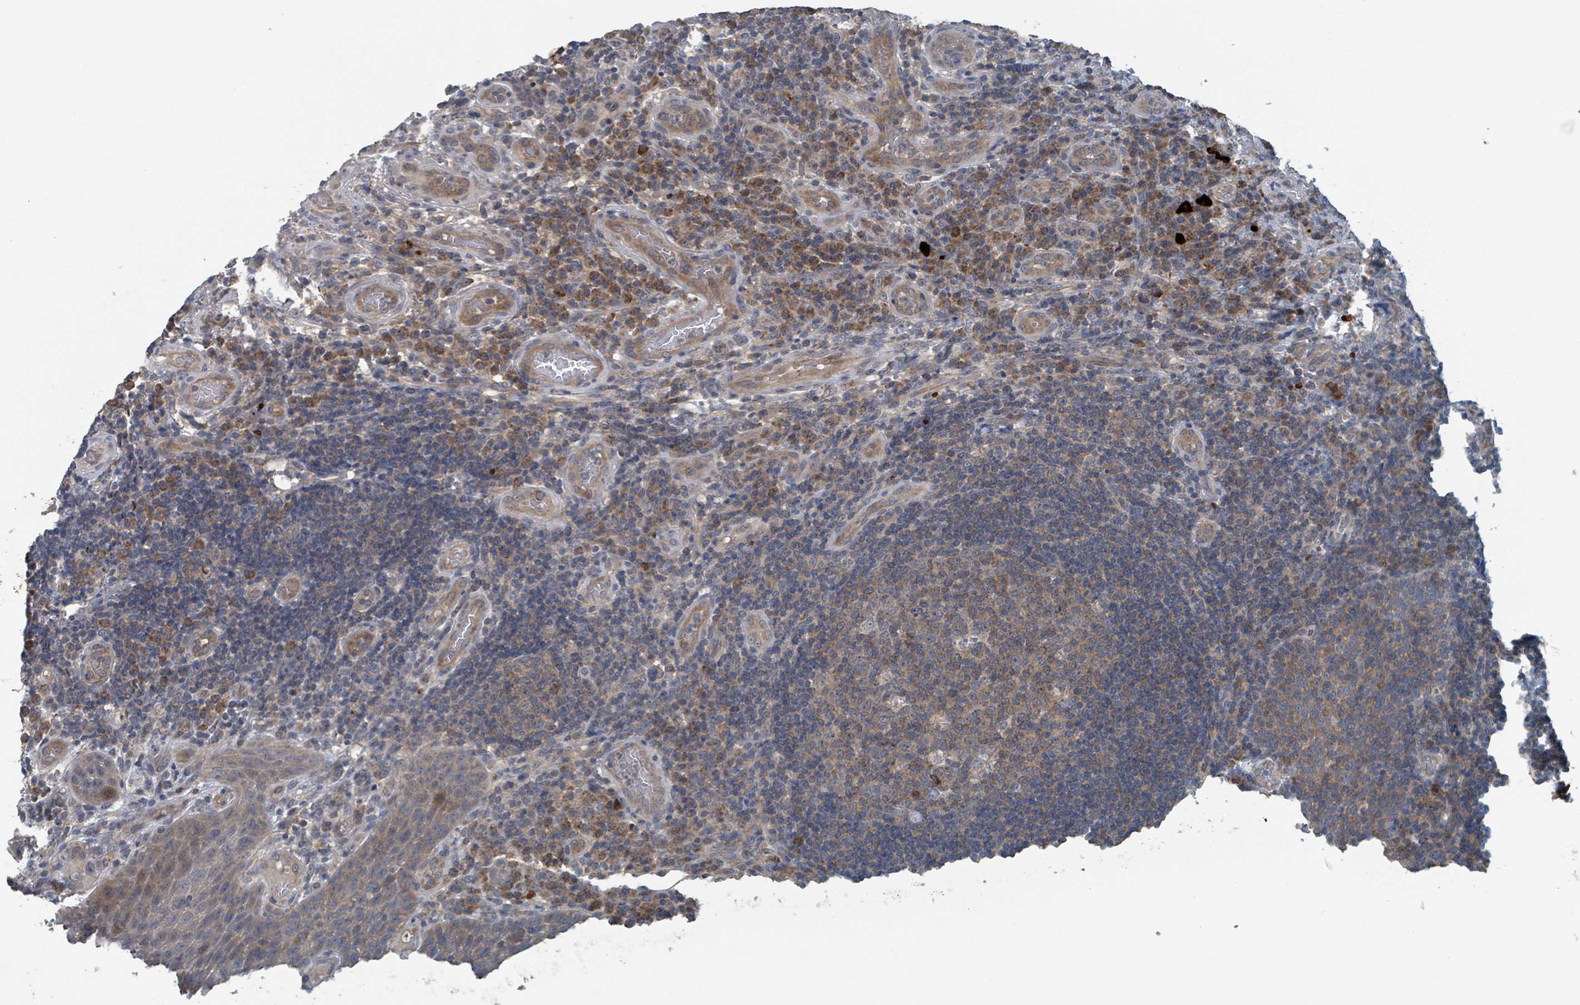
{"staining": {"intensity": "weak", "quantity": "<25%", "location": "cytoplasmic/membranous"}, "tissue": "tonsil", "cell_type": "Germinal center cells", "image_type": "normal", "snomed": [{"axis": "morphology", "description": "Normal tissue, NOS"}, {"axis": "topography", "description": "Tonsil"}], "caption": "Germinal center cells are negative for protein expression in benign human tonsil.", "gene": "ACBD4", "patient": {"sex": "male", "age": 17}}